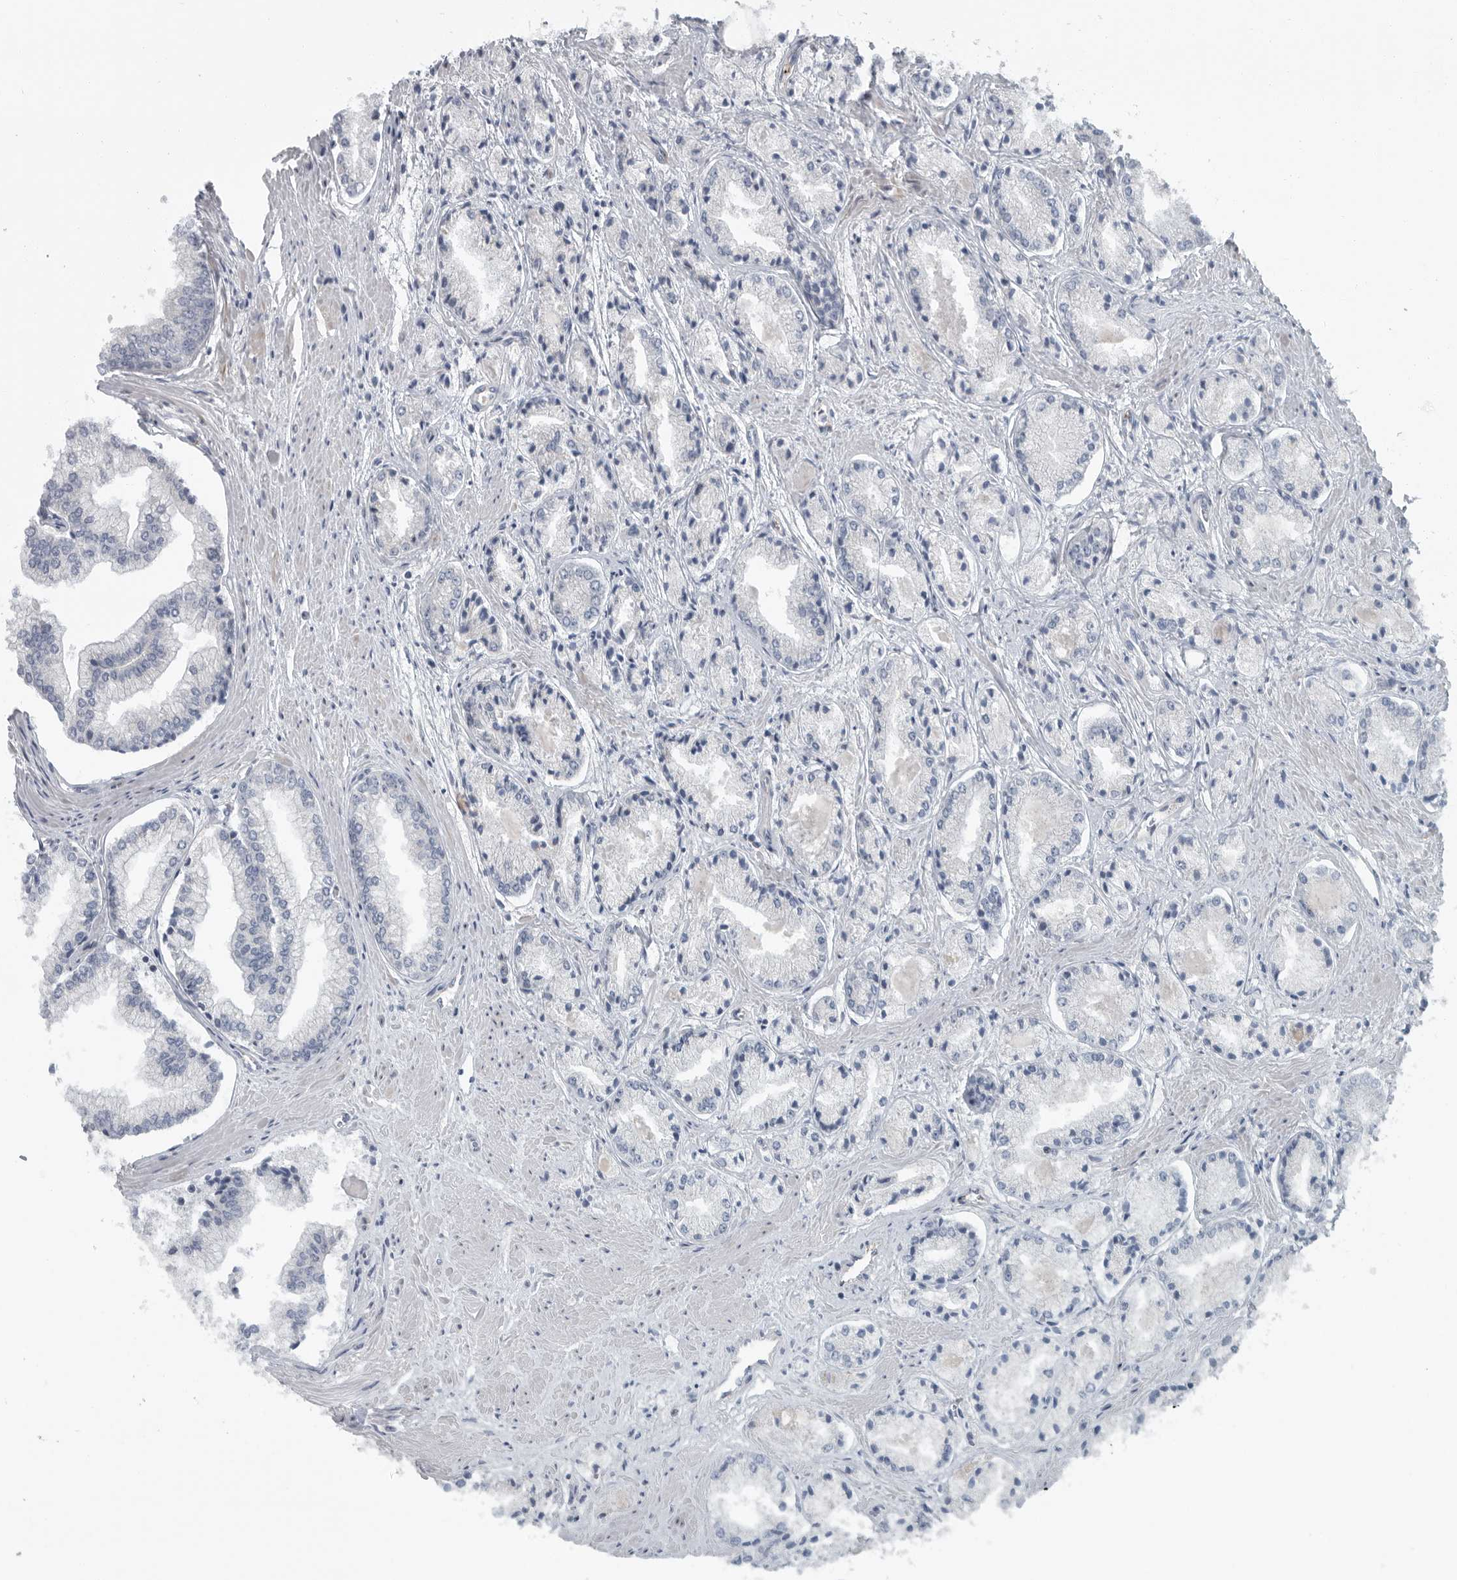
{"staining": {"intensity": "negative", "quantity": "none", "location": "none"}, "tissue": "prostate cancer", "cell_type": "Tumor cells", "image_type": "cancer", "snomed": [{"axis": "morphology", "description": "Adenocarcinoma, Low grade"}, {"axis": "topography", "description": "Prostate"}], "caption": "IHC micrograph of low-grade adenocarcinoma (prostate) stained for a protein (brown), which shows no positivity in tumor cells. (DAB (3,3'-diaminobenzidine) IHC visualized using brightfield microscopy, high magnification).", "gene": "MPP3", "patient": {"sex": "male", "age": 52}}